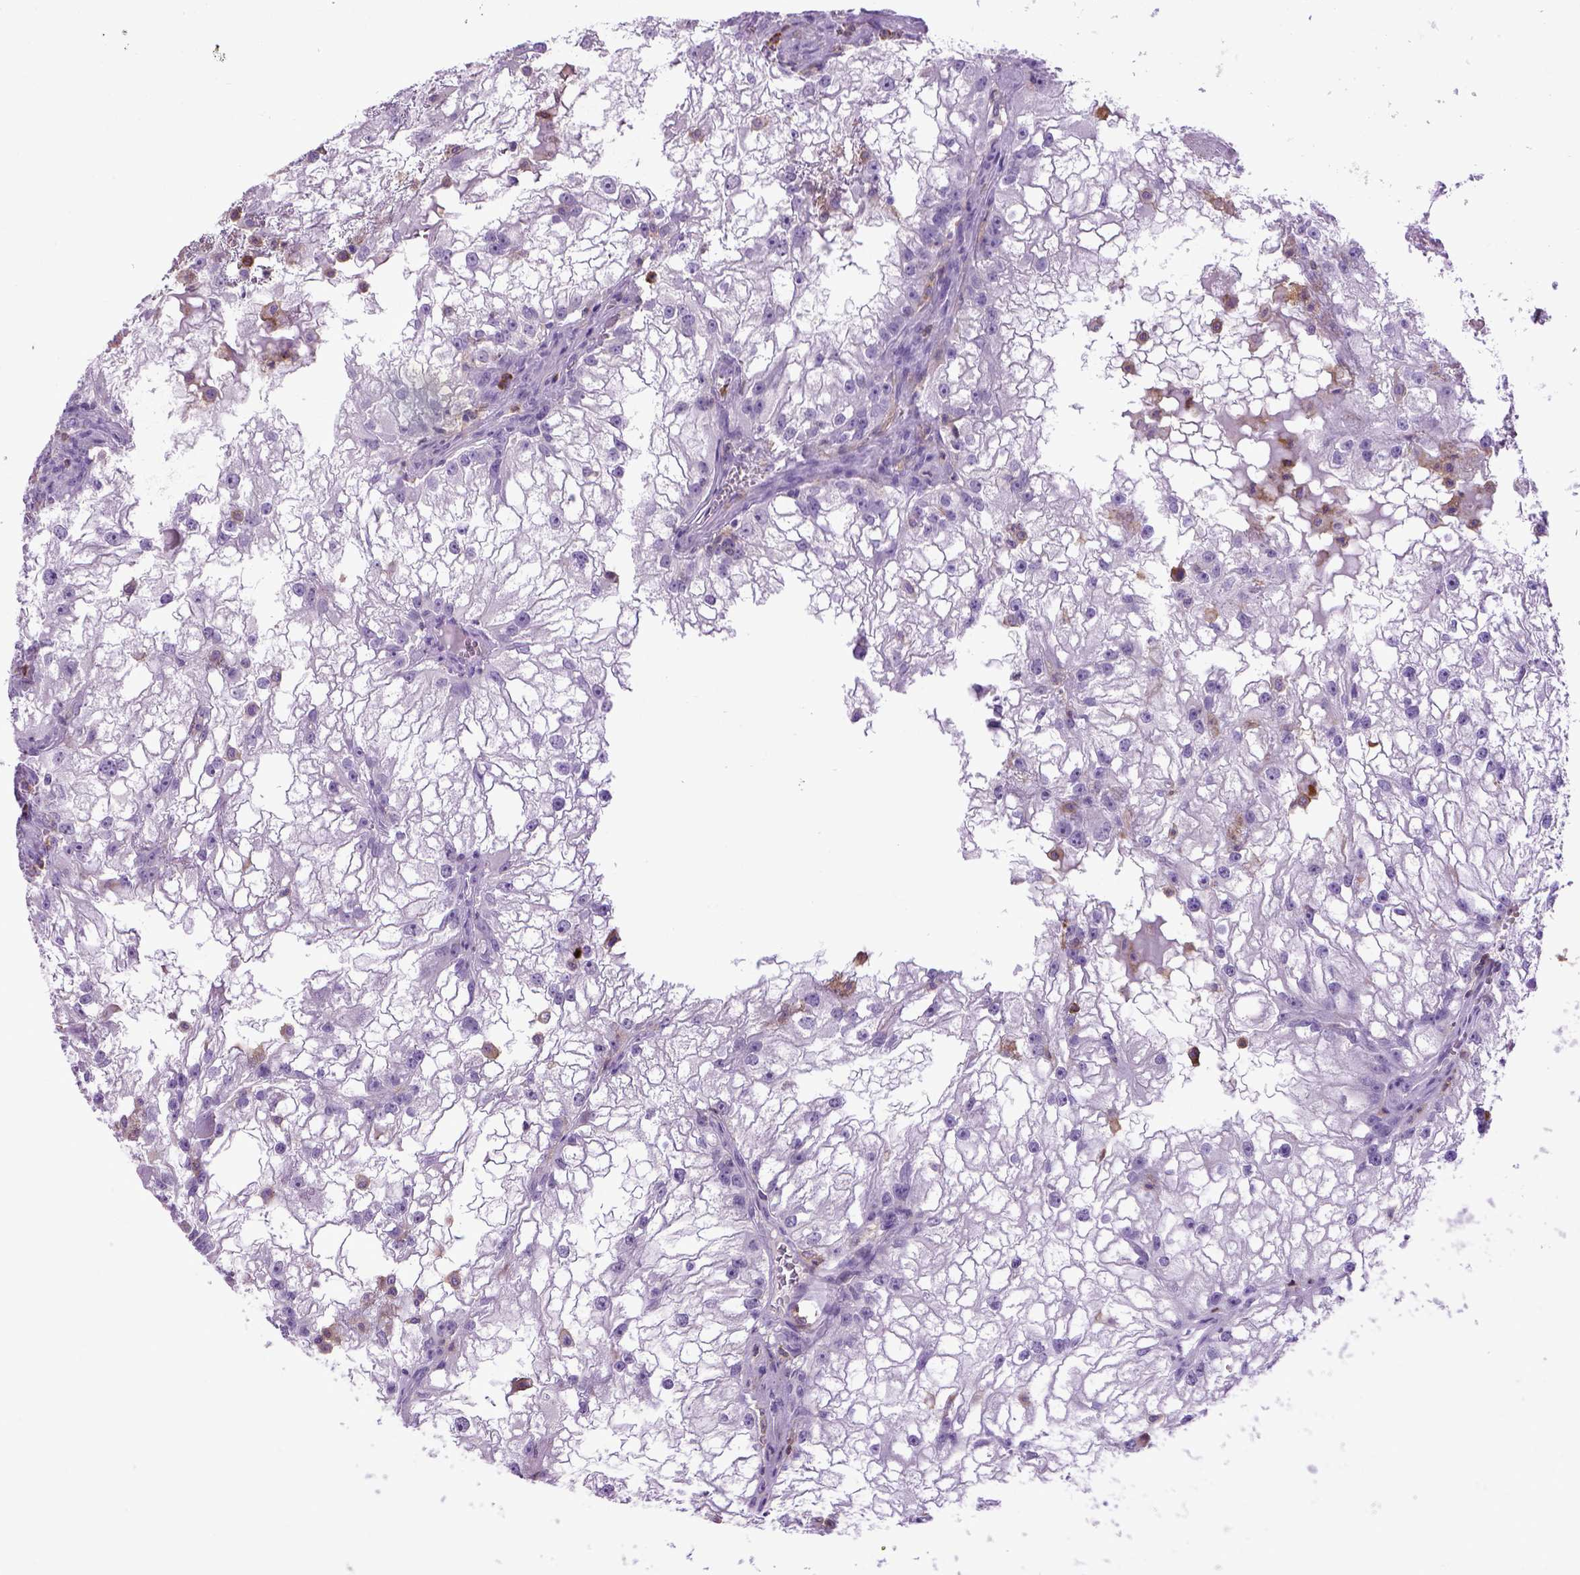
{"staining": {"intensity": "negative", "quantity": "none", "location": "none"}, "tissue": "renal cancer", "cell_type": "Tumor cells", "image_type": "cancer", "snomed": [{"axis": "morphology", "description": "Adenocarcinoma, NOS"}, {"axis": "topography", "description": "Kidney"}], "caption": "Renal cancer was stained to show a protein in brown. There is no significant positivity in tumor cells.", "gene": "ITGAX", "patient": {"sex": "male", "age": 59}}